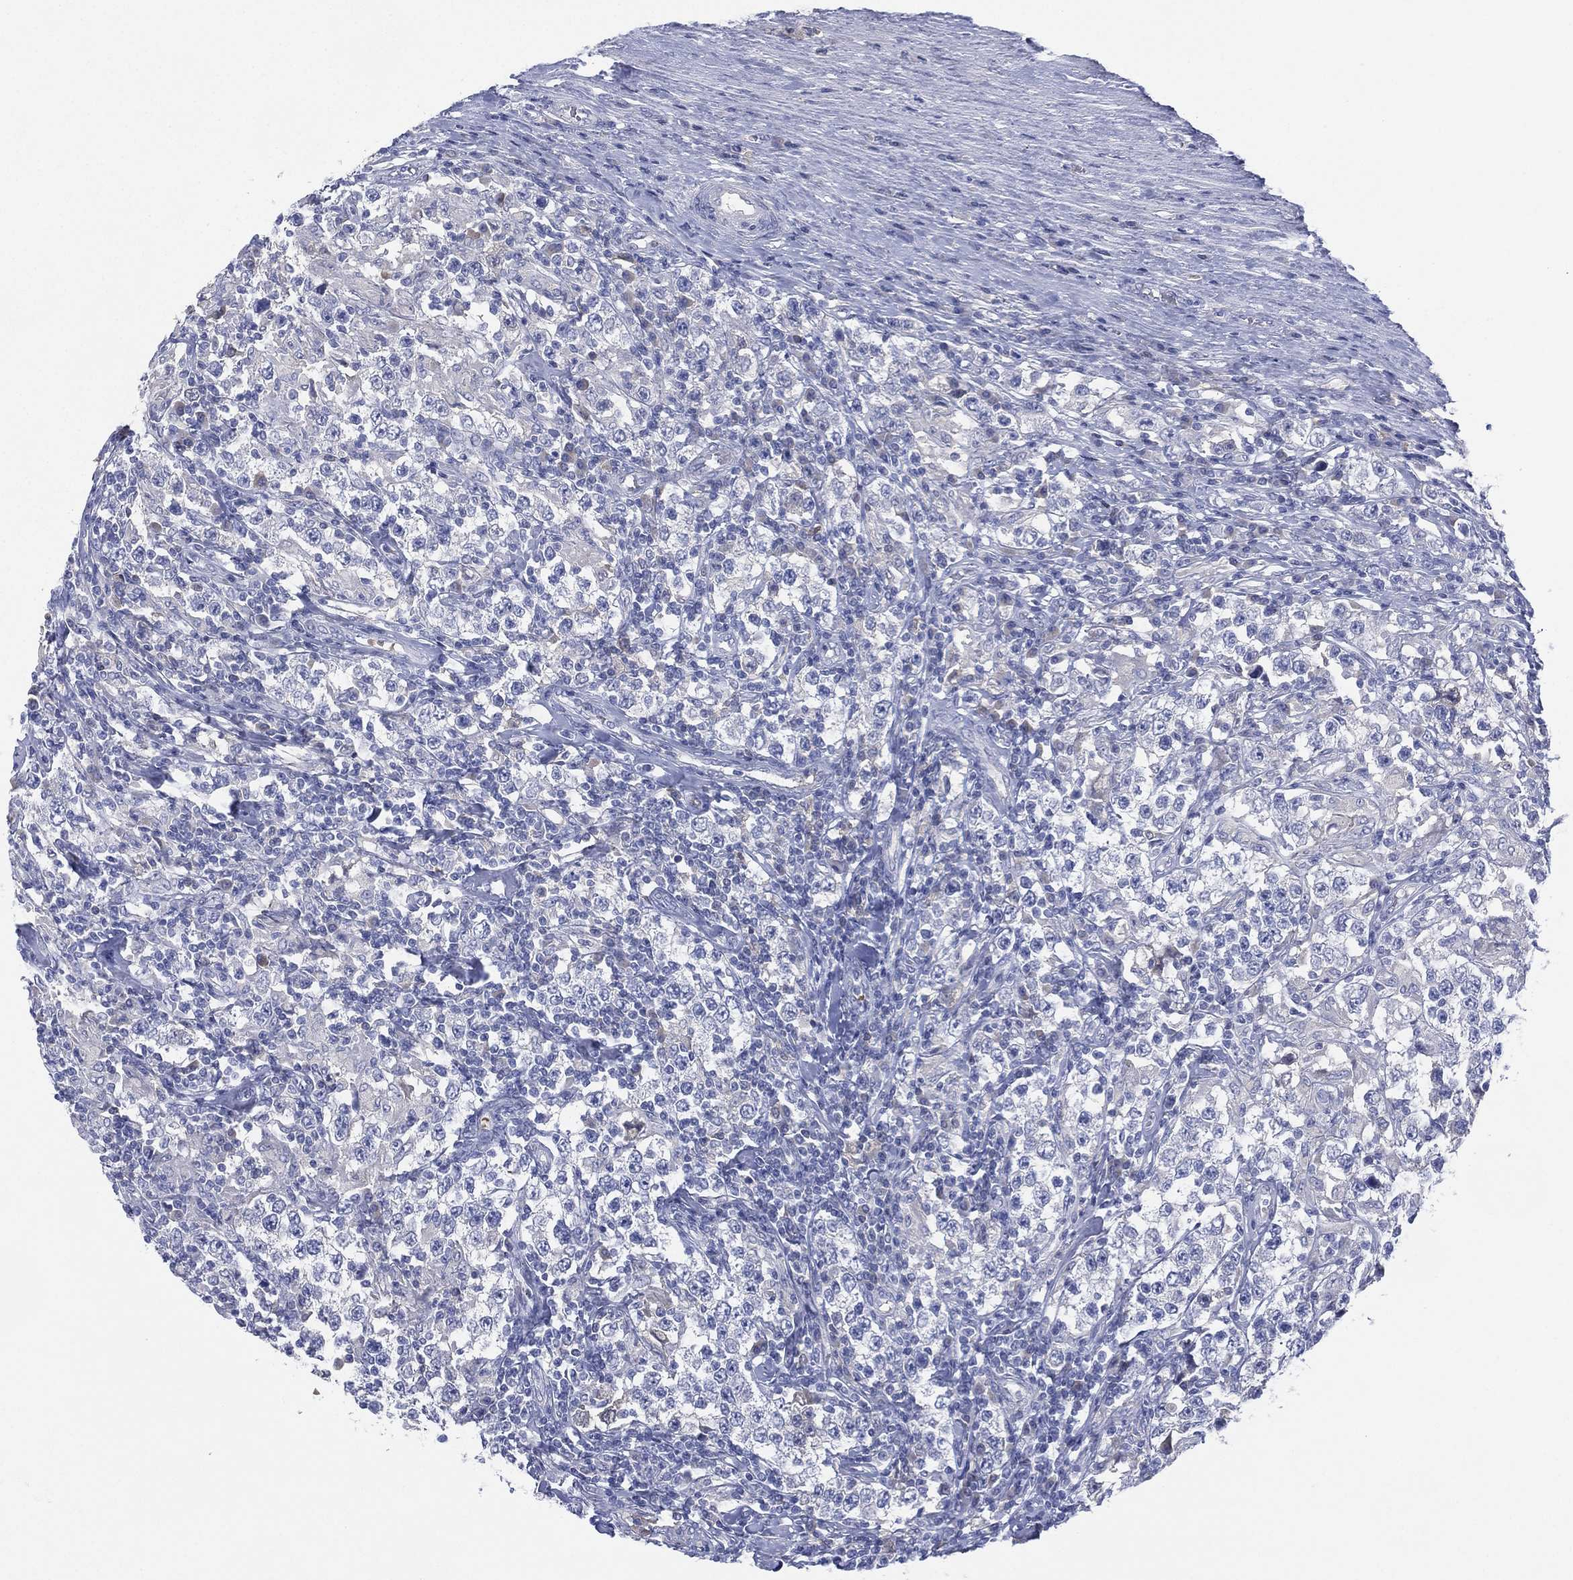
{"staining": {"intensity": "negative", "quantity": "none", "location": "none"}, "tissue": "testis cancer", "cell_type": "Tumor cells", "image_type": "cancer", "snomed": [{"axis": "morphology", "description": "Seminoma, NOS"}, {"axis": "morphology", "description": "Carcinoma, Embryonal, NOS"}, {"axis": "topography", "description": "Testis"}], "caption": "Embryonal carcinoma (testis) stained for a protein using immunohistochemistry shows no staining tumor cells.", "gene": "CYP2D6", "patient": {"sex": "male", "age": 41}}